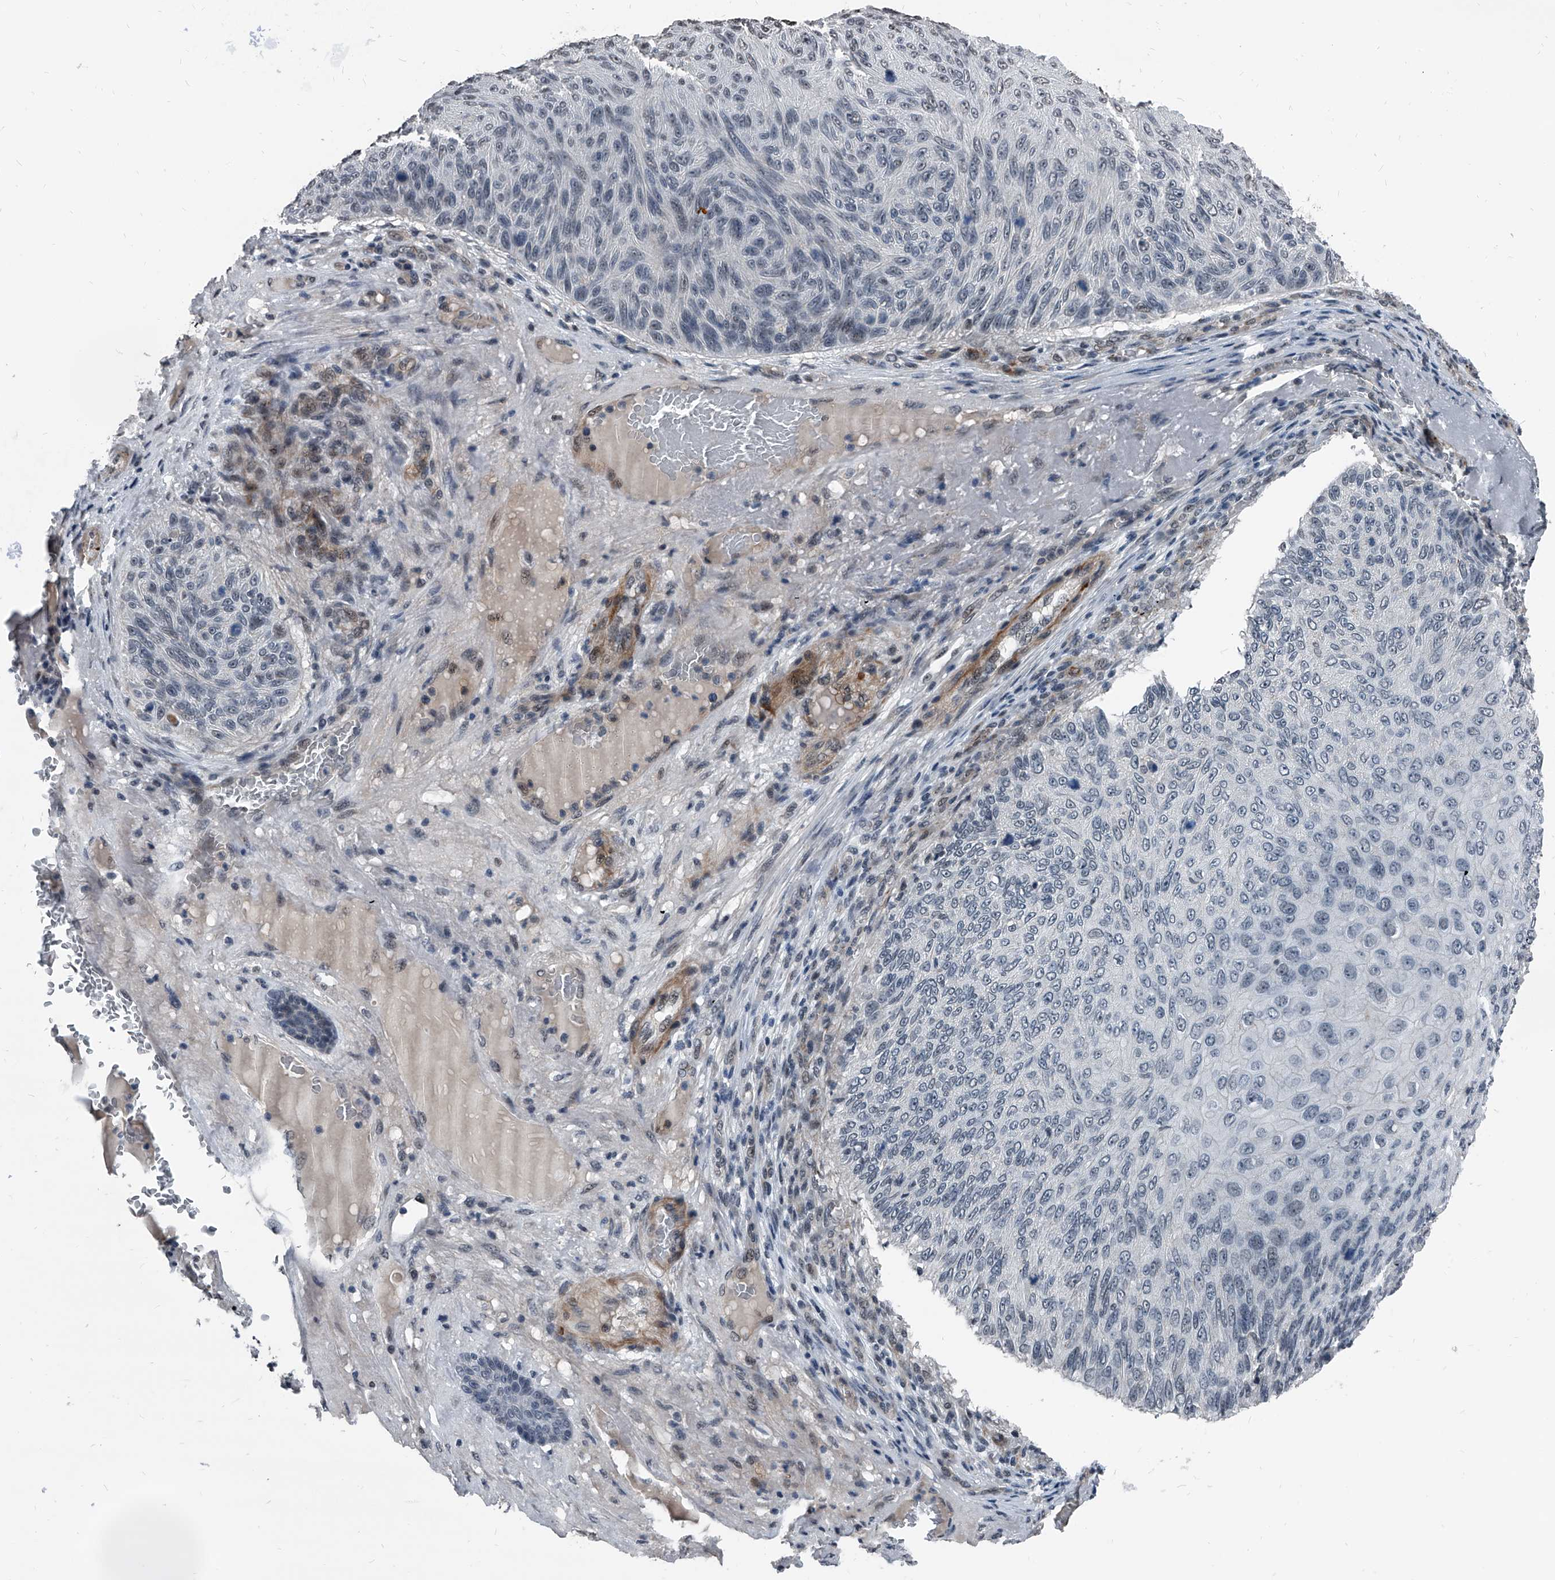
{"staining": {"intensity": "negative", "quantity": "none", "location": "none"}, "tissue": "skin cancer", "cell_type": "Tumor cells", "image_type": "cancer", "snomed": [{"axis": "morphology", "description": "Squamous cell carcinoma, NOS"}, {"axis": "topography", "description": "Skin"}], "caption": "Protein analysis of squamous cell carcinoma (skin) exhibits no significant staining in tumor cells.", "gene": "MEN1", "patient": {"sex": "female", "age": 88}}